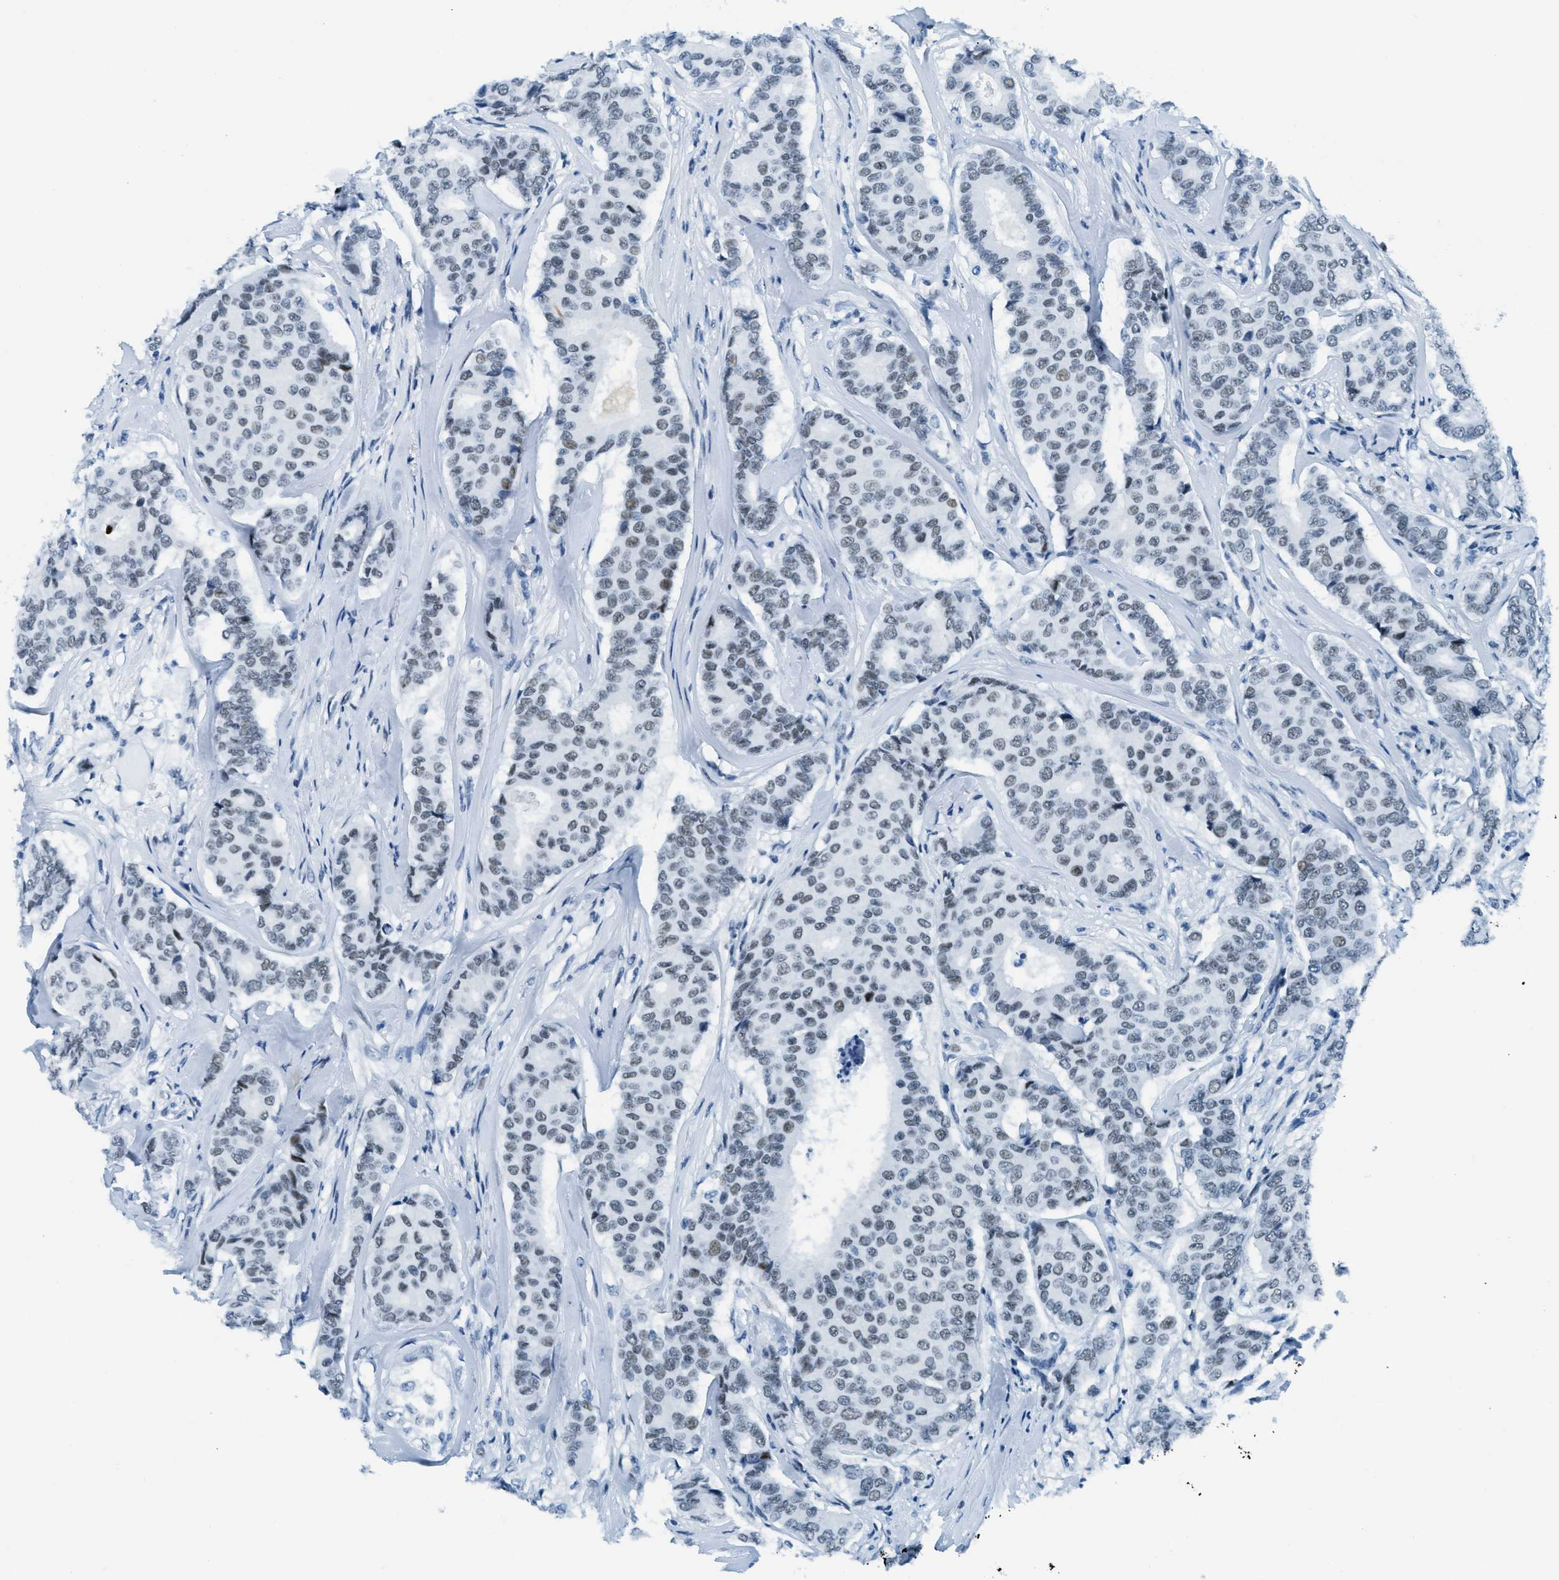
{"staining": {"intensity": "weak", "quantity": ">75%", "location": "nuclear"}, "tissue": "breast cancer", "cell_type": "Tumor cells", "image_type": "cancer", "snomed": [{"axis": "morphology", "description": "Duct carcinoma"}, {"axis": "topography", "description": "Breast"}], "caption": "Immunohistochemistry of human breast cancer reveals low levels of weak nuclear staining in approximately >75% of tumor cells.", "gene": "PLA2G2A", "patient": {"sex": "female", "age": 75}}